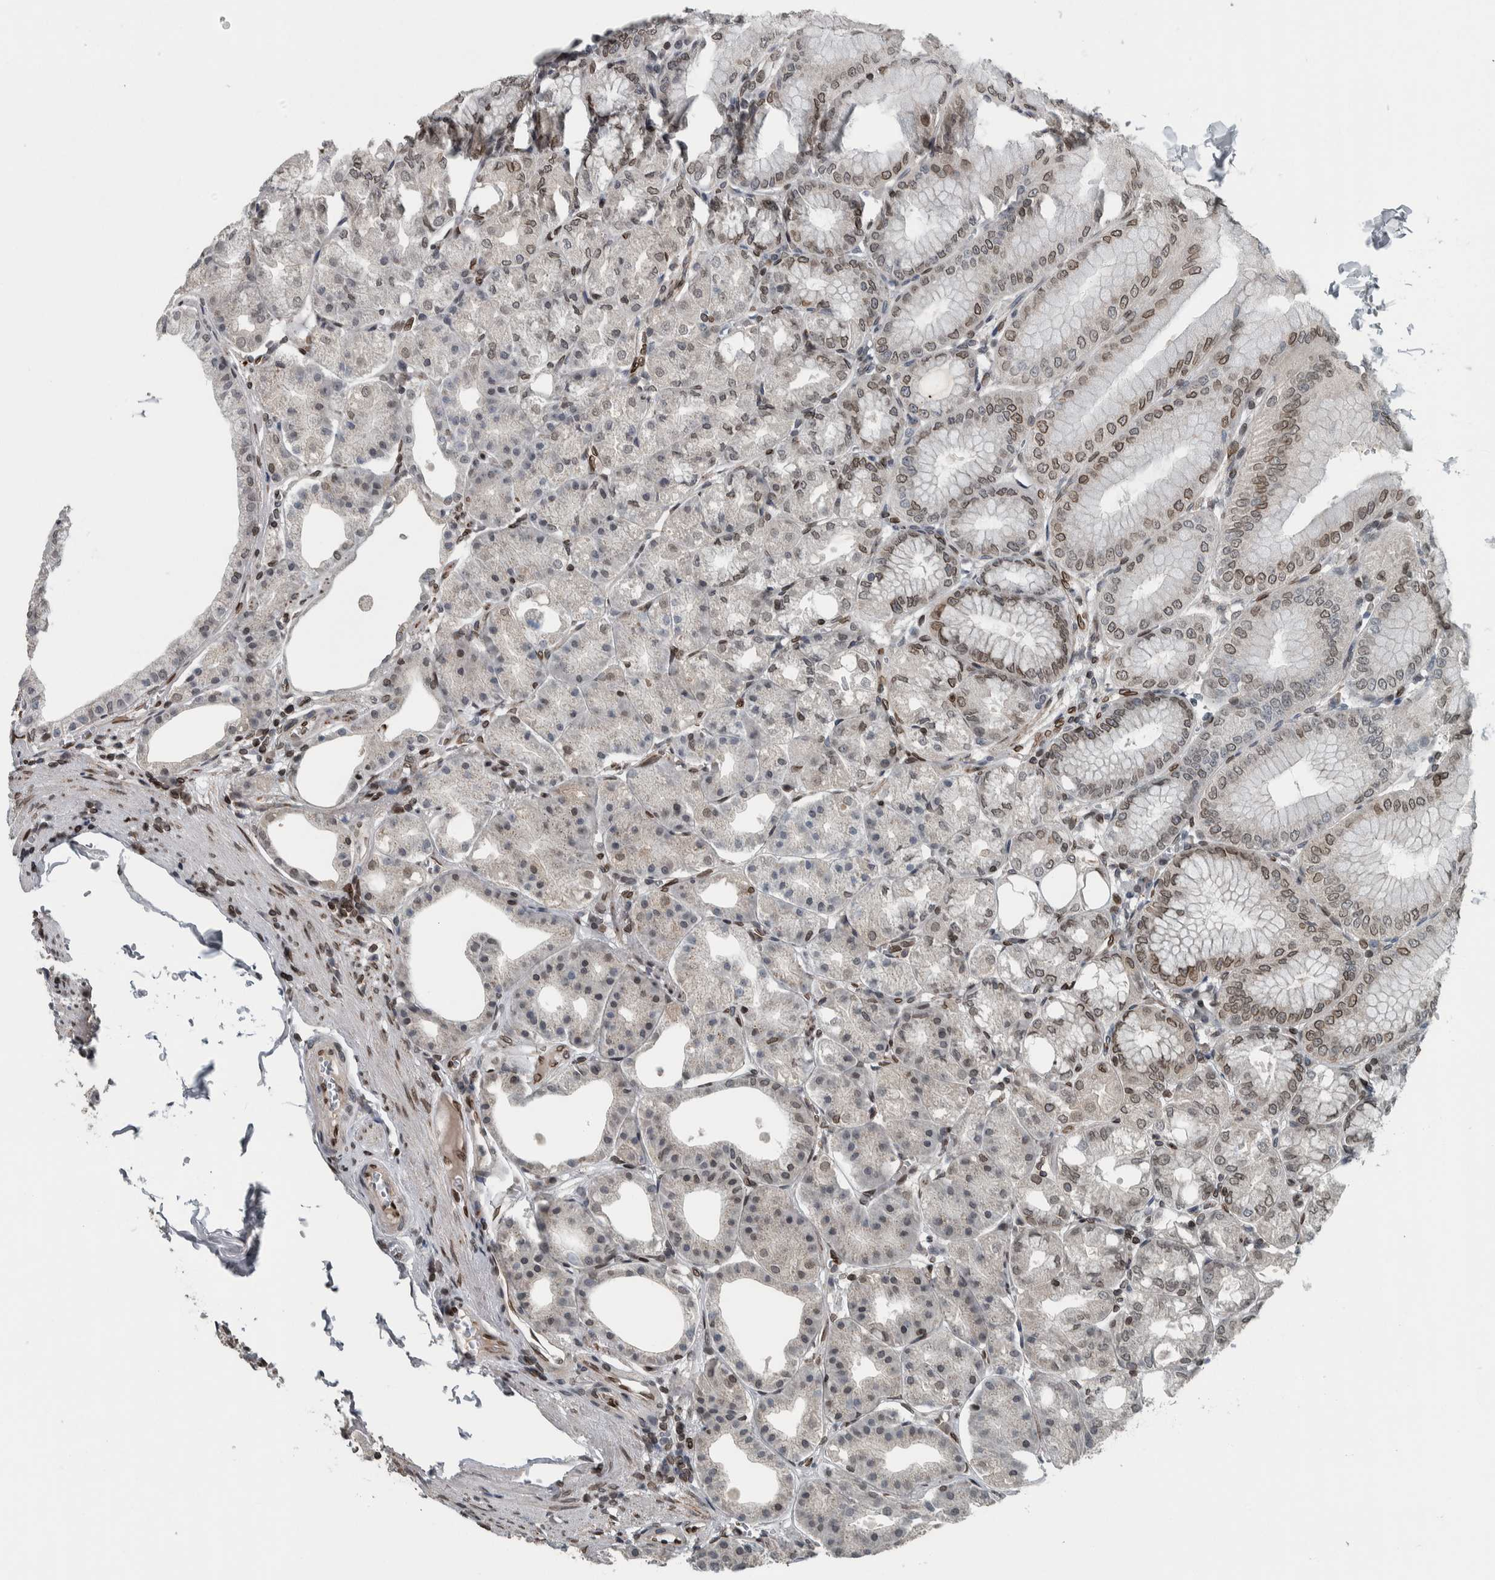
{"staining": {"intensity": "strong", "quantity": "25%-75%", "location": "cytoplasmic/membranous,nuclear"}, "tissue": "stomach", "cell_type": "Glandular cells", "image_type": "normal", "snomed": [{"axis": "morphology", "description": "Normal tissue, NOS"}, {"axis": "topography", "description": "Stomach, lower"}], "caption": "A micrograph of stomach stained for a protein exhibits strong cytoplasmic/membranous,nuclear brown staining in glandular cells. The protein is stained brown, and the nuclei are stained in blue (DAB (3,3'-diaminobenzidine) IHC with brightfield microscopy, high magnification).", "gene": "FAM135B", "patient": {"sex": "male", "age": 71}}